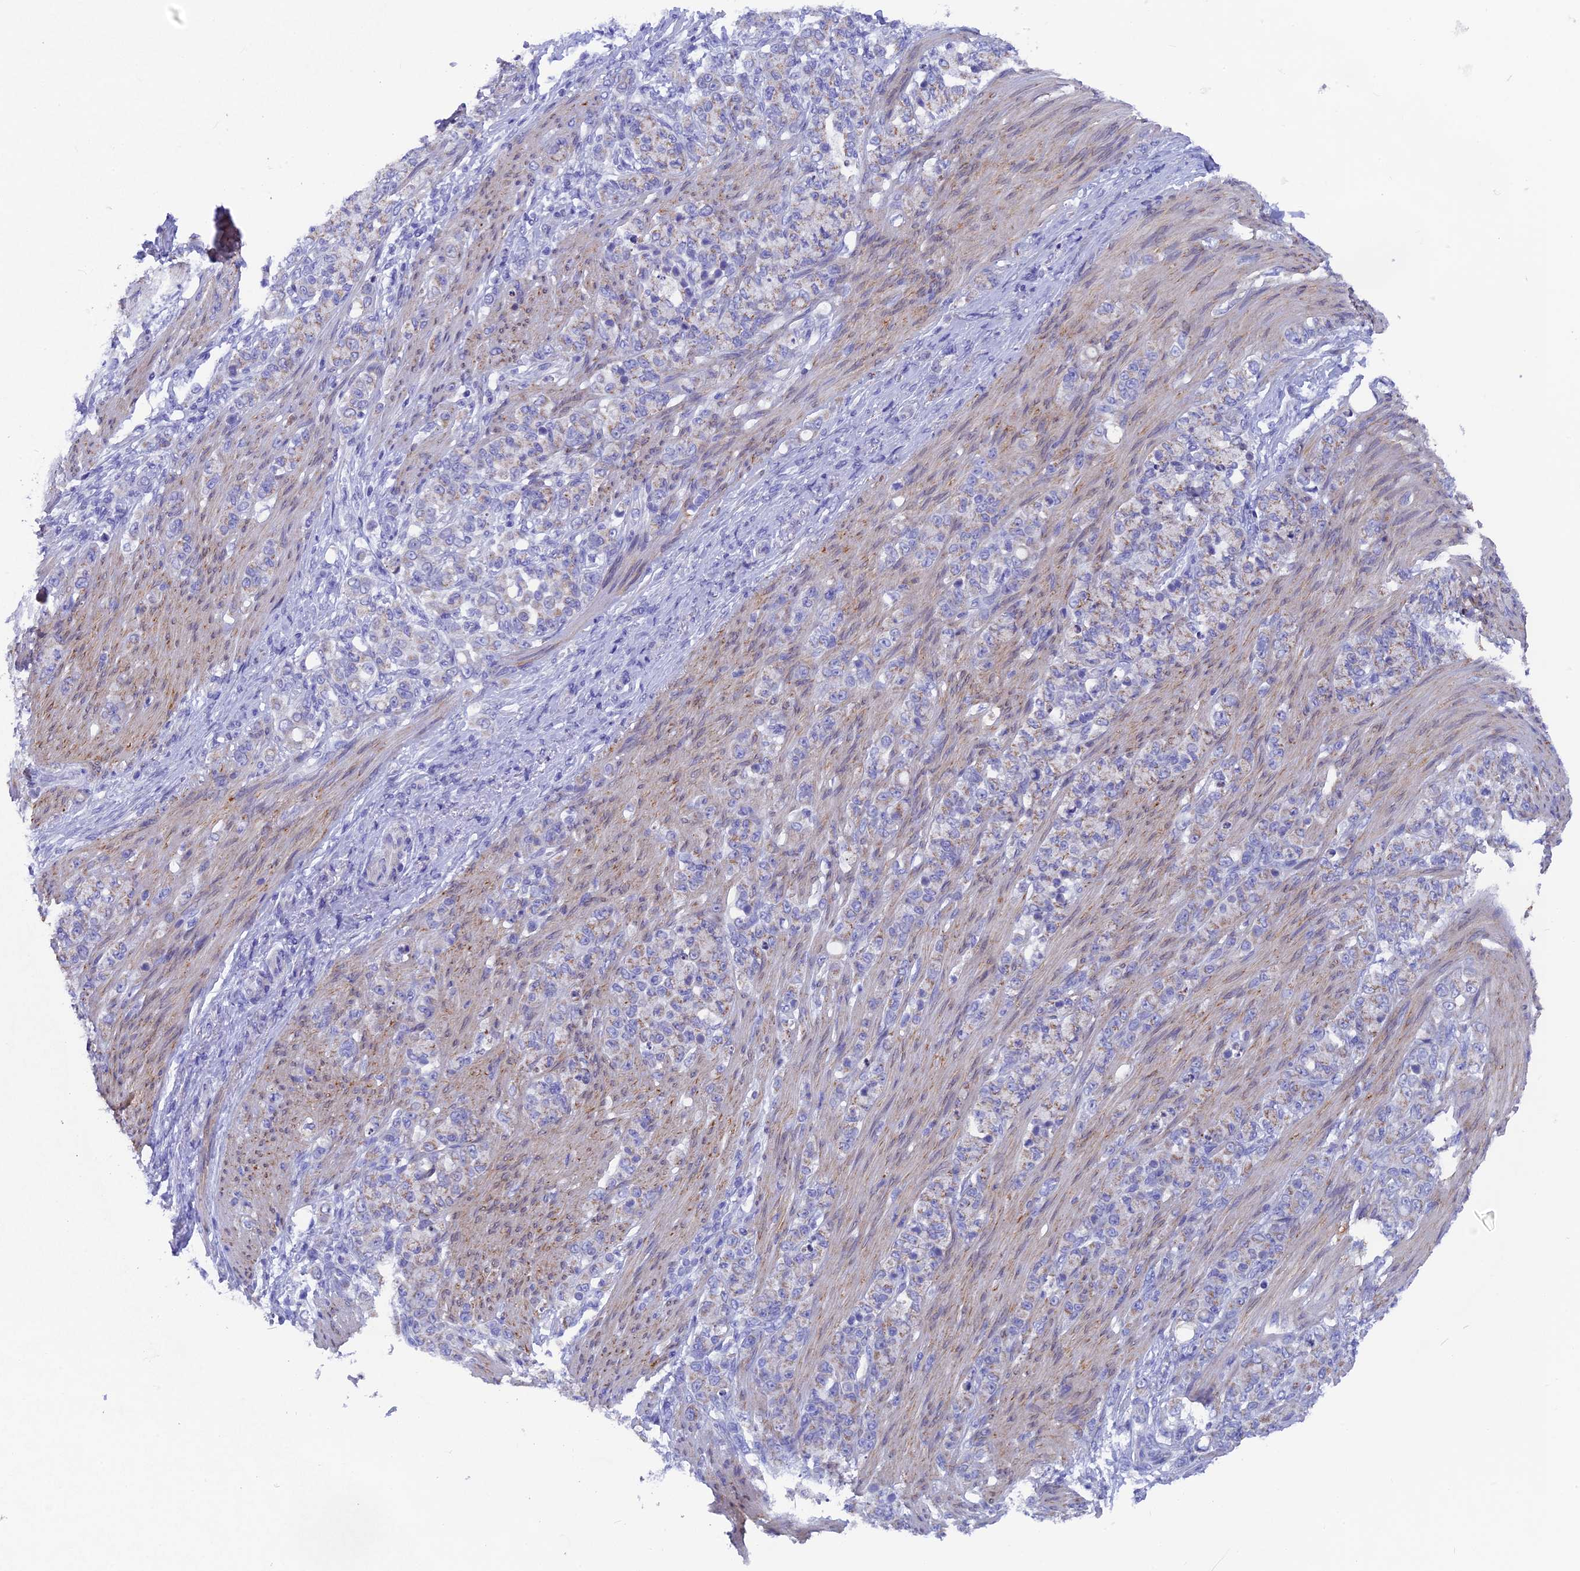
{"staining": {"intensity": "weak", "quantity": "25%-75%", "location": "cytoplasmic/membranous"}, "tissue": "stomach cancer", "cell_type": "Tumor cells", "image_type": "cancer", "snomed": [{"axis": "morphology", "description": "Adenocarcinoma, NOS"}, {"axis": "topography", "description": "Stomach"}], "caption": "IHC of human stomach cancer (adenocarcinoma) exhibits low levels of weak cytoplasmic/membranous expression in approximately 25%-75% of tumor cells.", "gene": "AK4", "patient": {"sex": "female", "age": 79}}